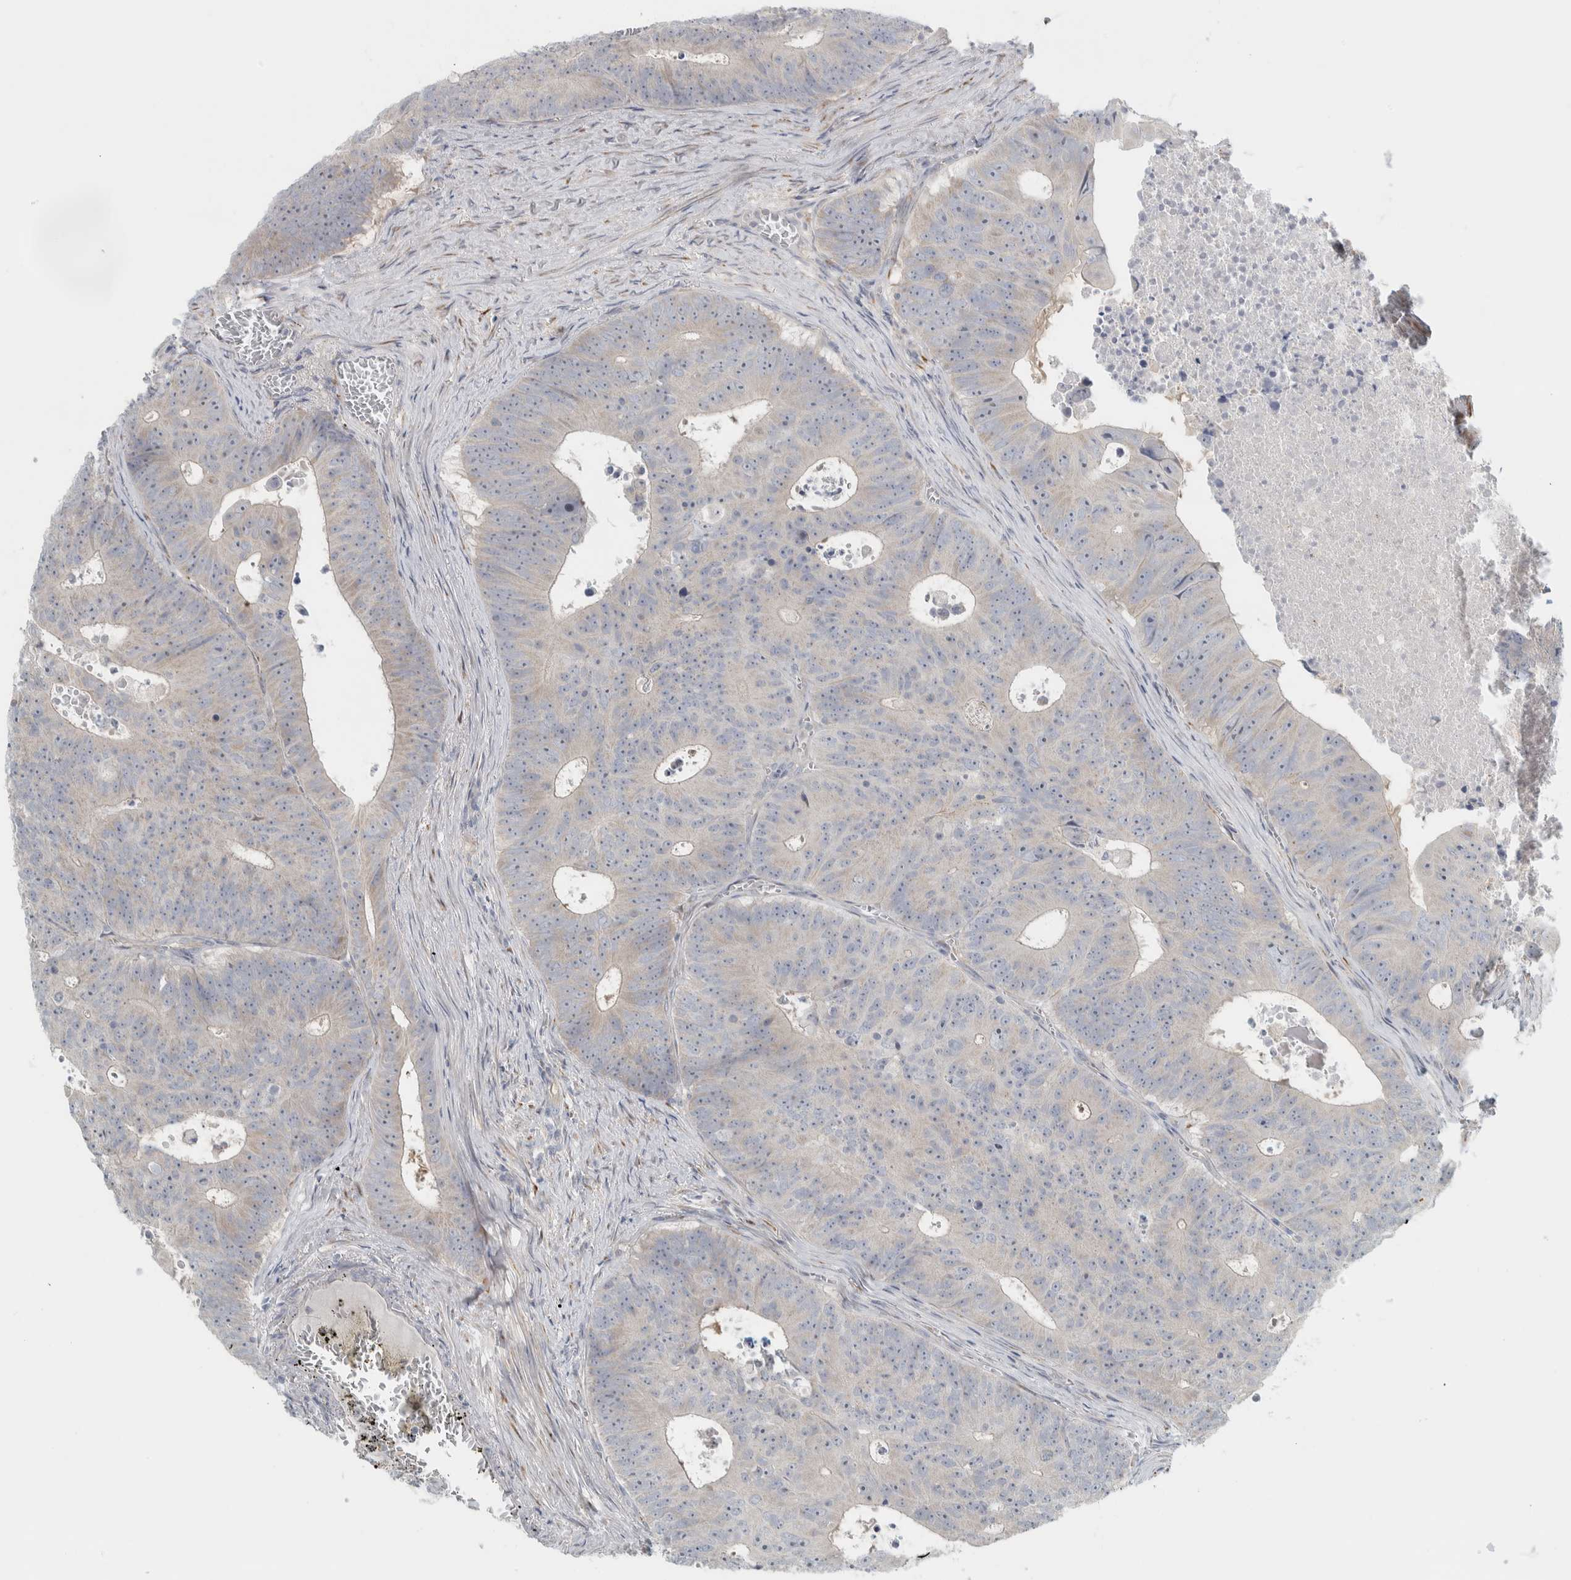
{"staining": {"intensity": "negative", "quantity": "none", "location": "none"}, "tissue": "colorectal cancer", "cell_type": "Tumor cells", "image_type": "cancer", "snomed": [{"axis": "morphology", "description": "Adenocarcinoma, NOS"}, {"axis": "topography", "description": "Colon"}], "caption": "Immunohistochemistry image of neoplastic tissue: human colorectal adenocarcinoma stained with DAB displays no significant protein staining in tumor cells. Nuclei are stained in blue.", "gene": "HGS", "patient": {"sex": "male", "age": 87}}